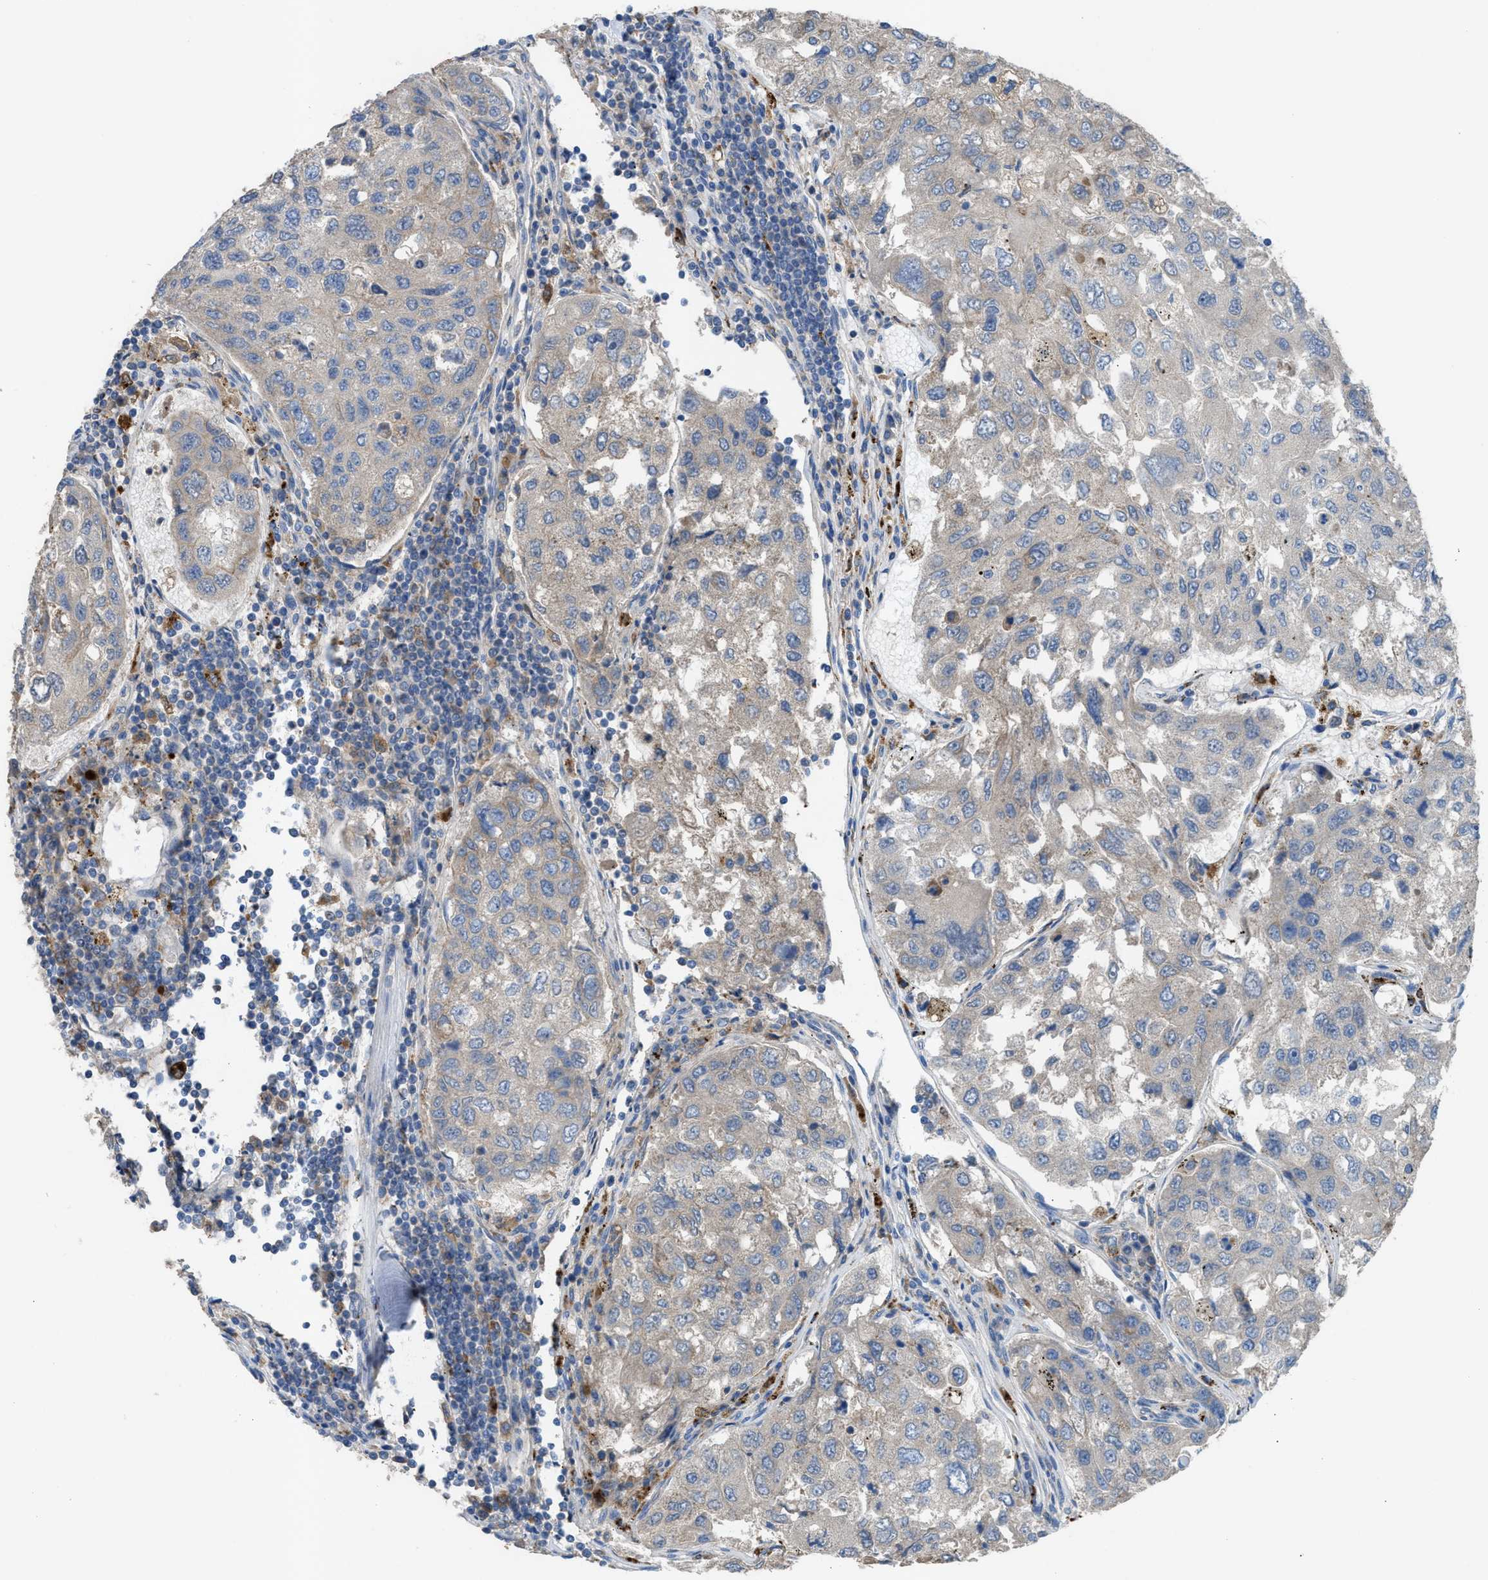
{"staining": {"intensity": "negative", "quantity": "none", "location": "none"}, "tissue": "urothelial cancer", "cell_type": "Tumor cells", "image_type": "cancer", "snomed": [{"axis": "morphology", "description": "Urothelial carcinoma, High grade"}, {"axis": "topography", "description": "Lymph node"}, {"axis": "topography", "description": "Urinary bladder"}], "caption": "Urothelial cancer was stained to show a protein in brown. There is no significant expression in tumor cells.", "gene": "AOAH", "patient": {"sex": "male", "age": 51}}